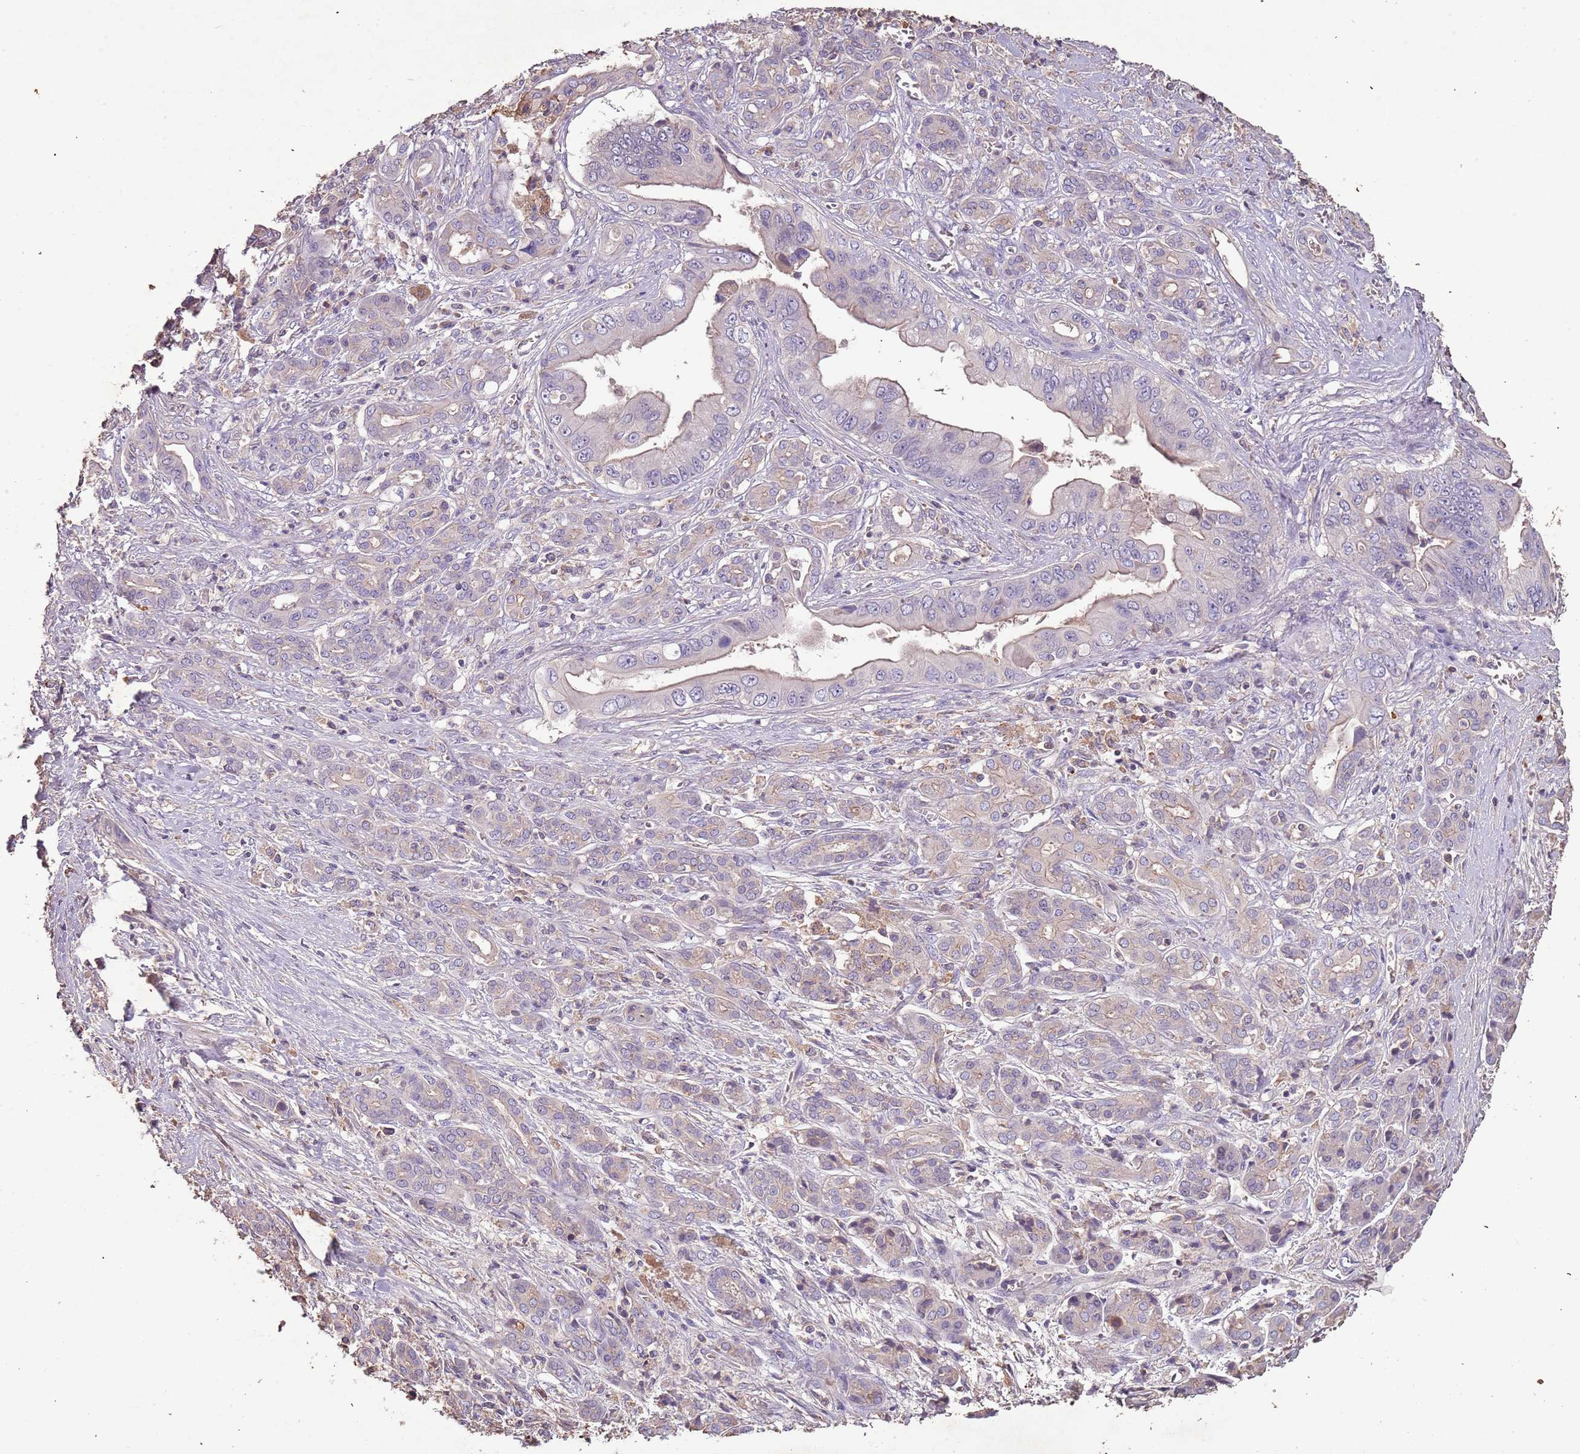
{"staining": {"intensity": "weak", "quantity": "<25%", "location": "cytoplasmic/membranous"}, "tissue": "pancreatic cancer", "cell_type": "Tumor cells", "image_type": "cancer", "snomed": [{"axis": "morphology", "description": "Adenocarcinoma, NOS"}, {"axis": "topography", "description": "Pancreas"}], "caption": "This photomicrograph is of pancreatic cancer (adenocarcinoma) stained with IHC to label a protein in brown with the nuclei are counter-stained blue. There is no expression in tumor cells.", "gene": "FECH", "patient": {"sex": "male", "age": 59}}